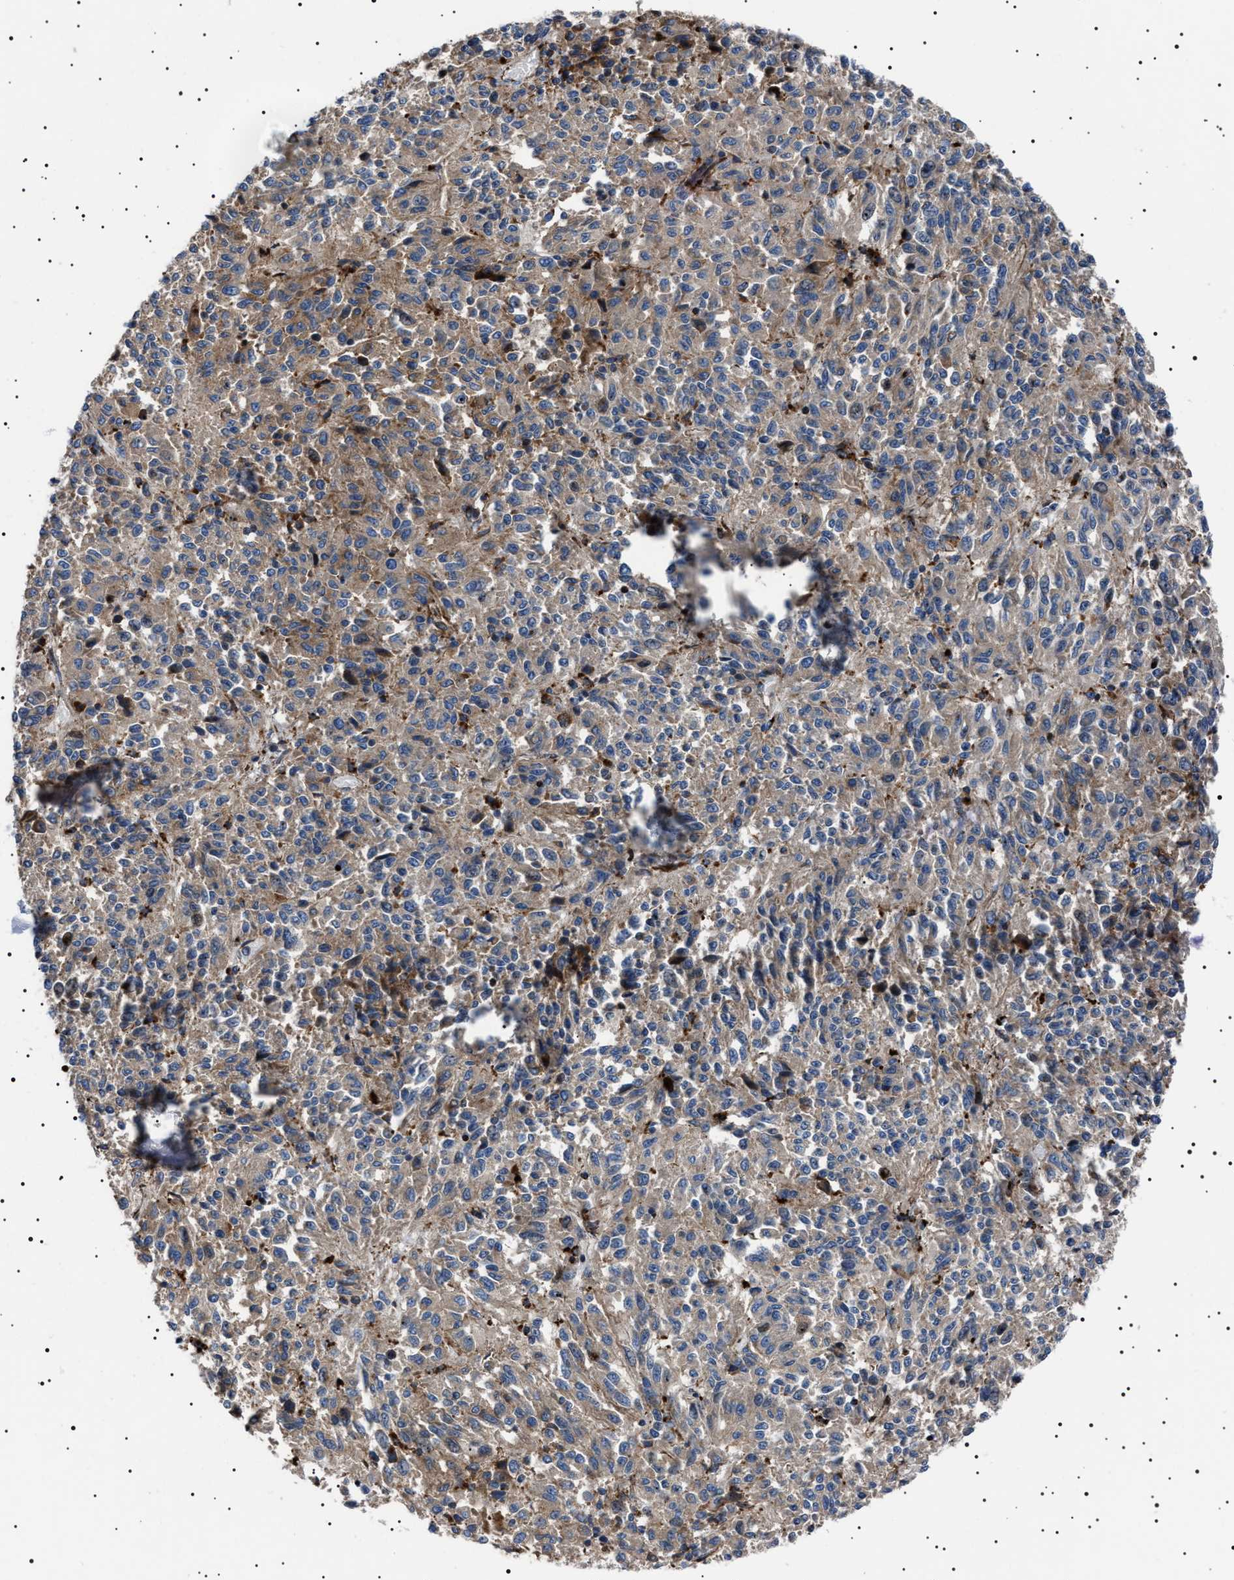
{"staining": {"intensity": "weak", "quantity": ">75%", "location": "cytoplasmic/membranous"}, "tissue": "melanoma", "cell_type": "Tumor cells", "image_type": "cancer", "snomed": [{"axis": "morphology", "description": "Malignant melanoma, Metastatic site"}, {"axis": "topography", "description": "Lung"}], "caption": "DAB immunohistochemical staining of human melanoma reveals weak cytoplasmic/membranous protein expression in approximately >75% of tumor cells. (DAB (3,3'-diaminobenzidine) = brown stain, brightfield microscopy at high magnification).", "gene": "NEU1", "patient": {"sex": "male", "age": 64}}